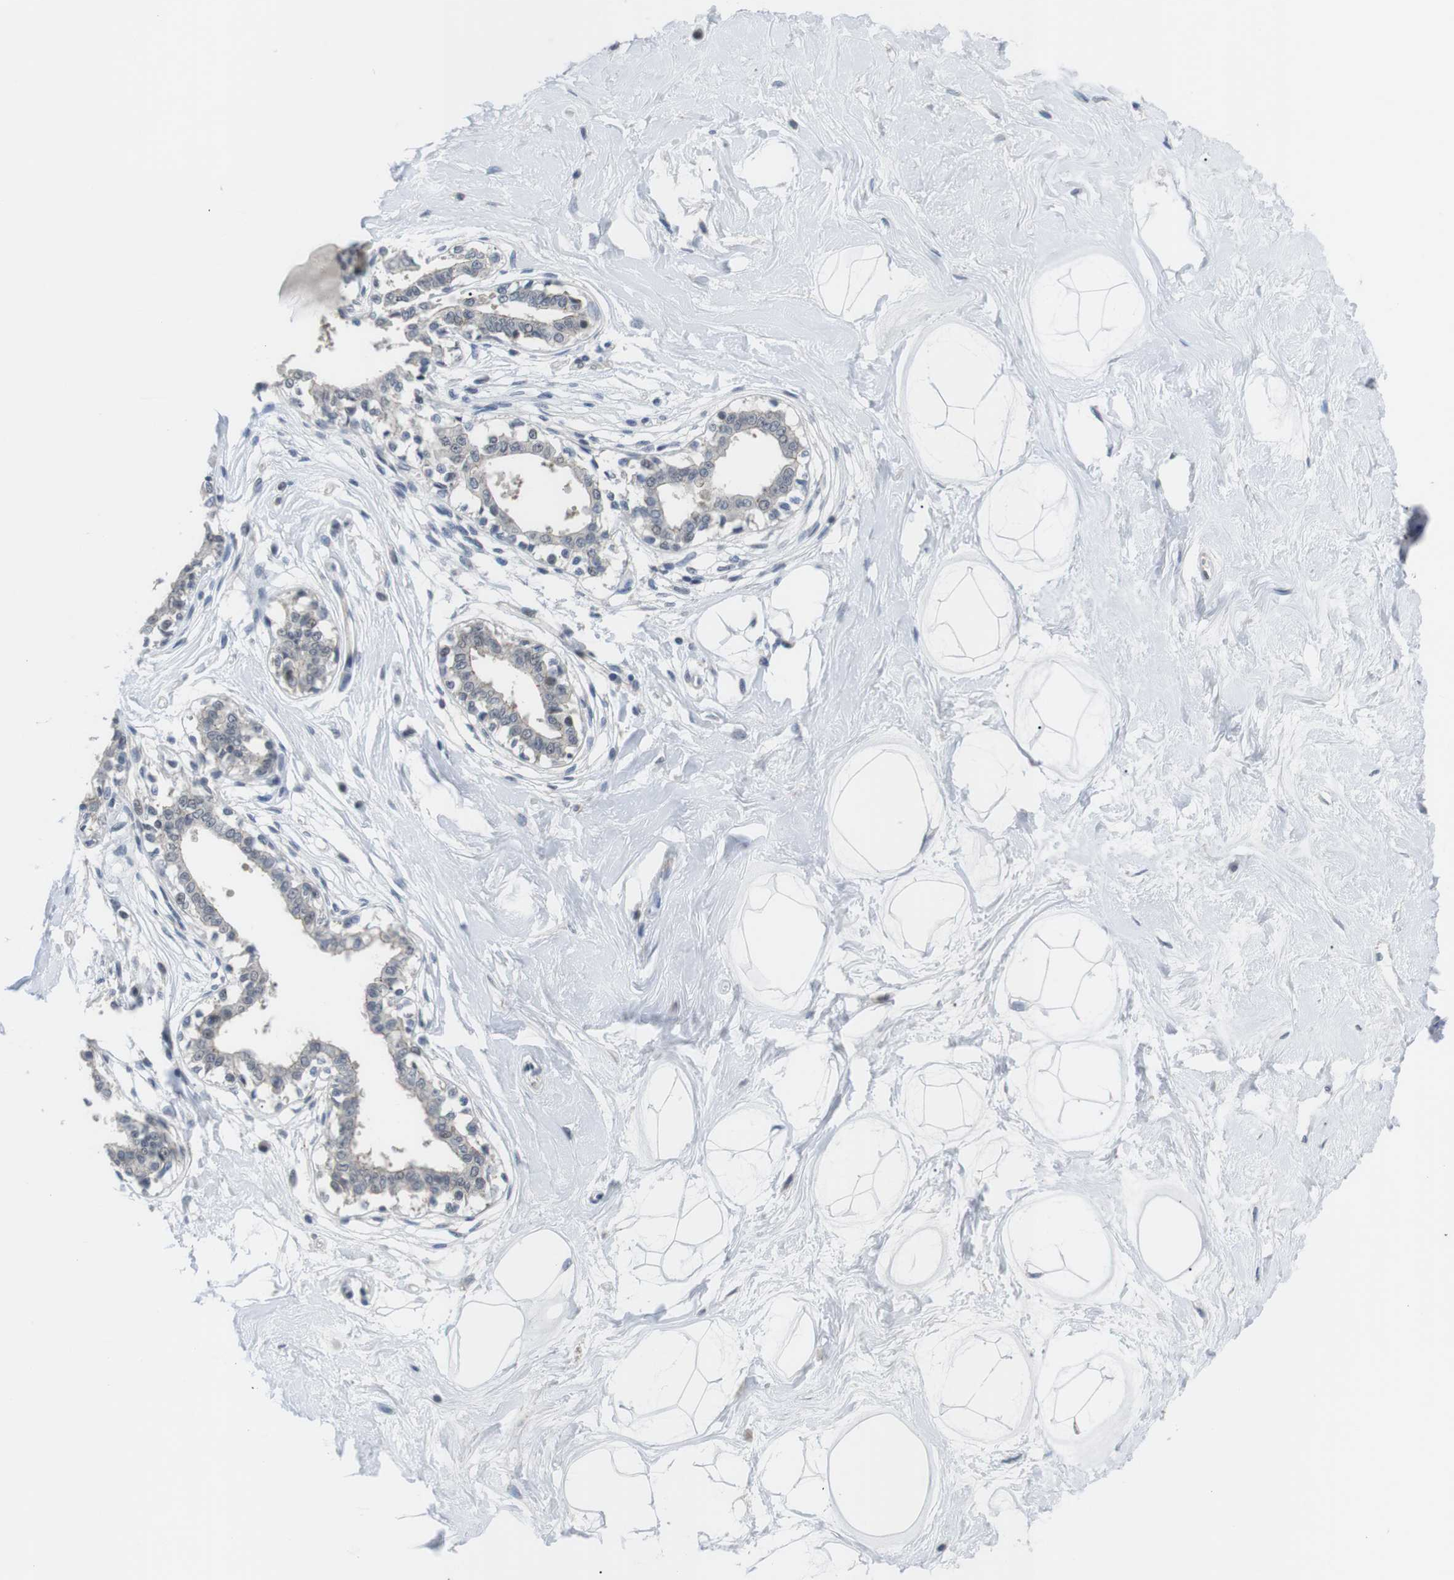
{"staining": {"intensity": "negative", "quantity": "none", "location": "none"}, "tissue": "breast", "cell_type": "Adipocytes", "image_type": "normal", "snomed": [{"axis": "morphology", "description": "Normal tissue, NOS"}, {"axis": "topography", "description": "Breast"}], "caption": "Immunohistochemical staining of unremarkable breast displays no significant positivity in adipocytes.", "gene": "NECTIN1", "patient": {"sex": "female", "age": 45}}